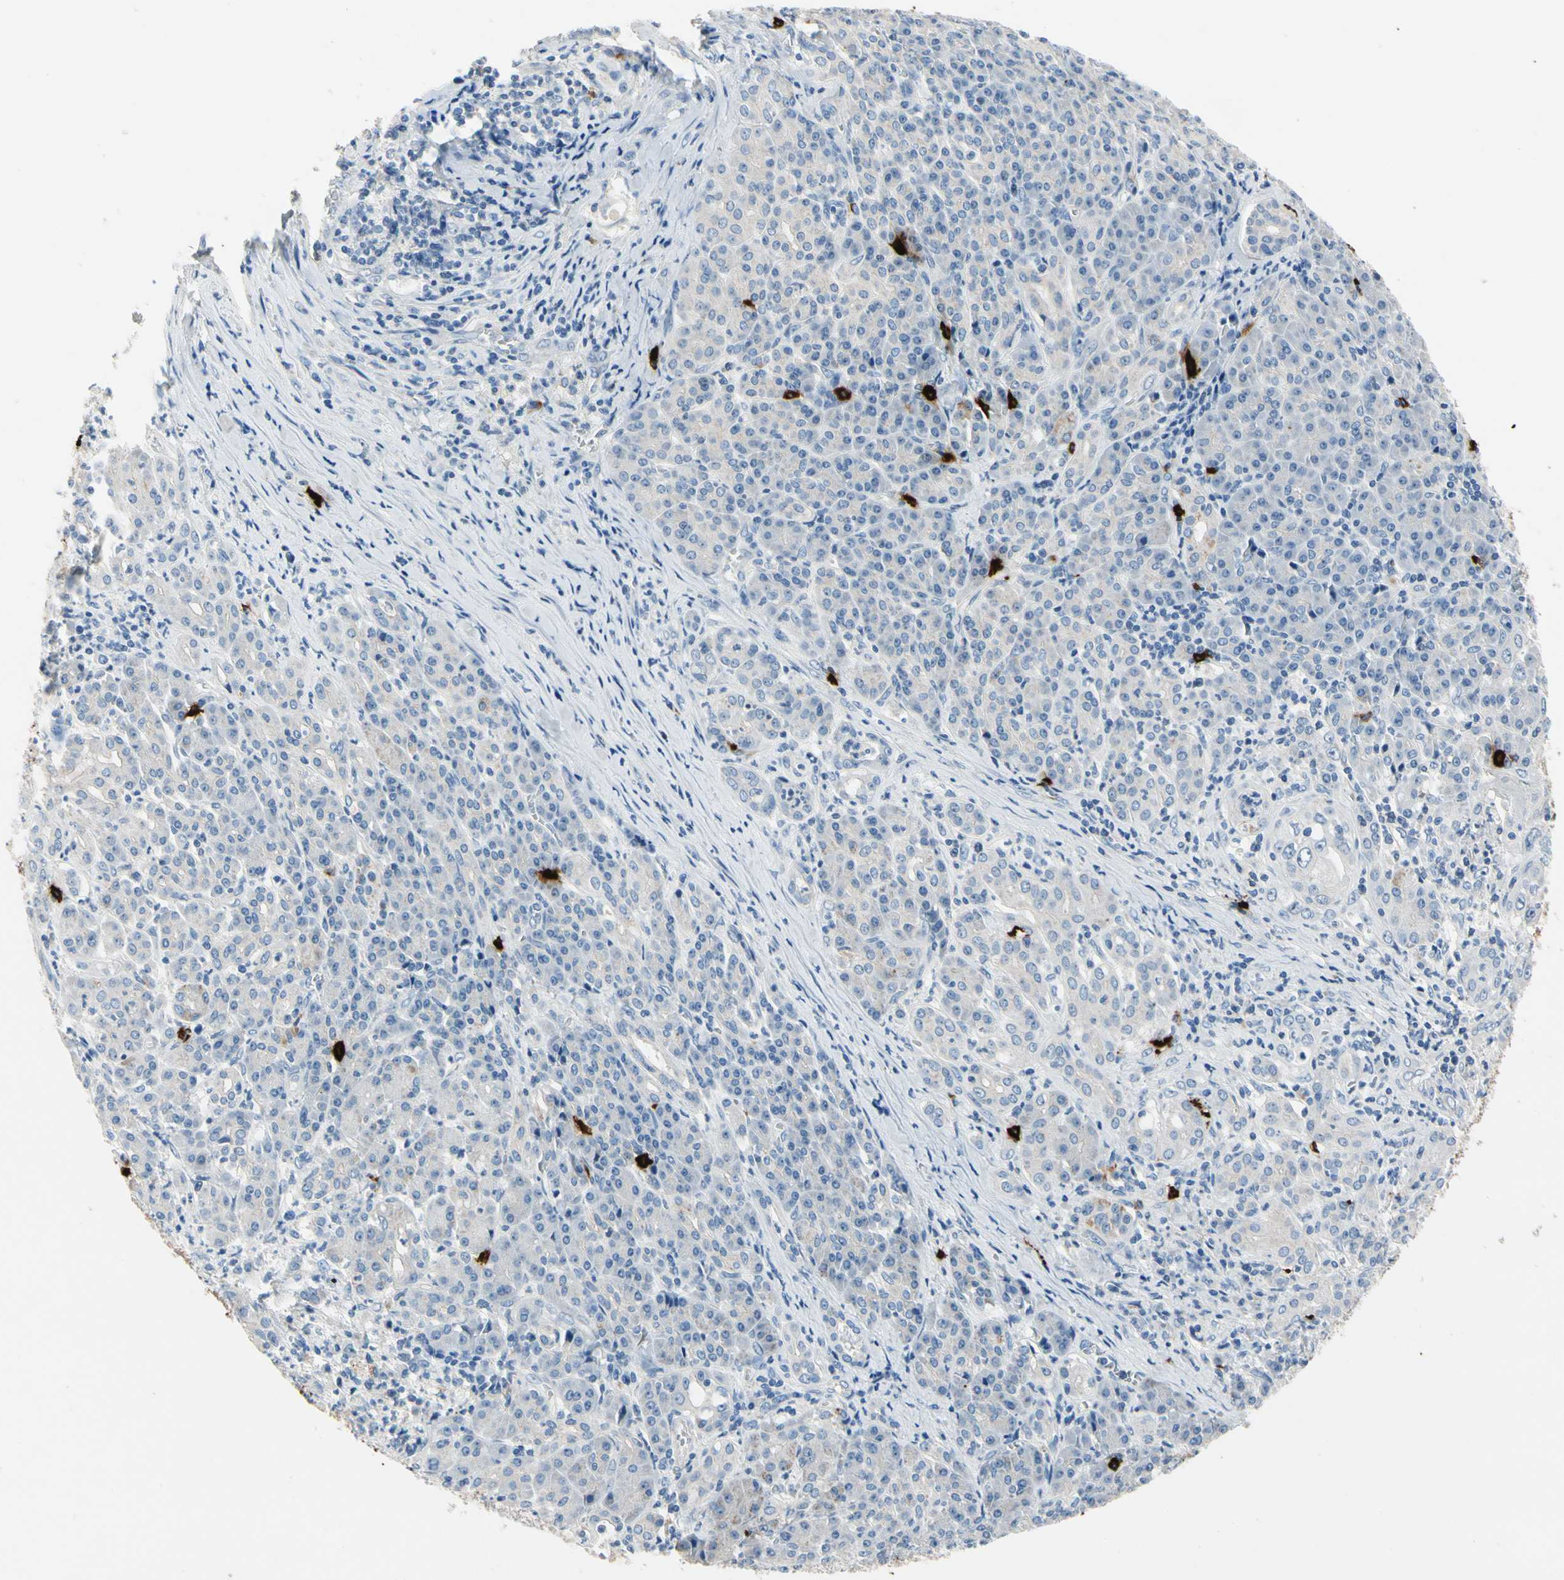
{"staining": {"intensity": "negative", "quantity": "none", "location": "none"}, "tissue": "pancreatic cancer", "cell_type": "Tumor cells", "image_type": "cancer", "snomed": [{"axis": "morphology", "description": "Adenocarcinoma, NOS"}, {"axis": "topography", "description": "Pancreas"}], "caption": "Immunohistochemistry of pancreatic cancer shows no positivity in tumor cells. (DAB (3,3'-diaminobenzidine) immunohistochemistry (IHC), high magnification).", "gene": "CPA3", "patient": {"sex": "male", "age": 70}}